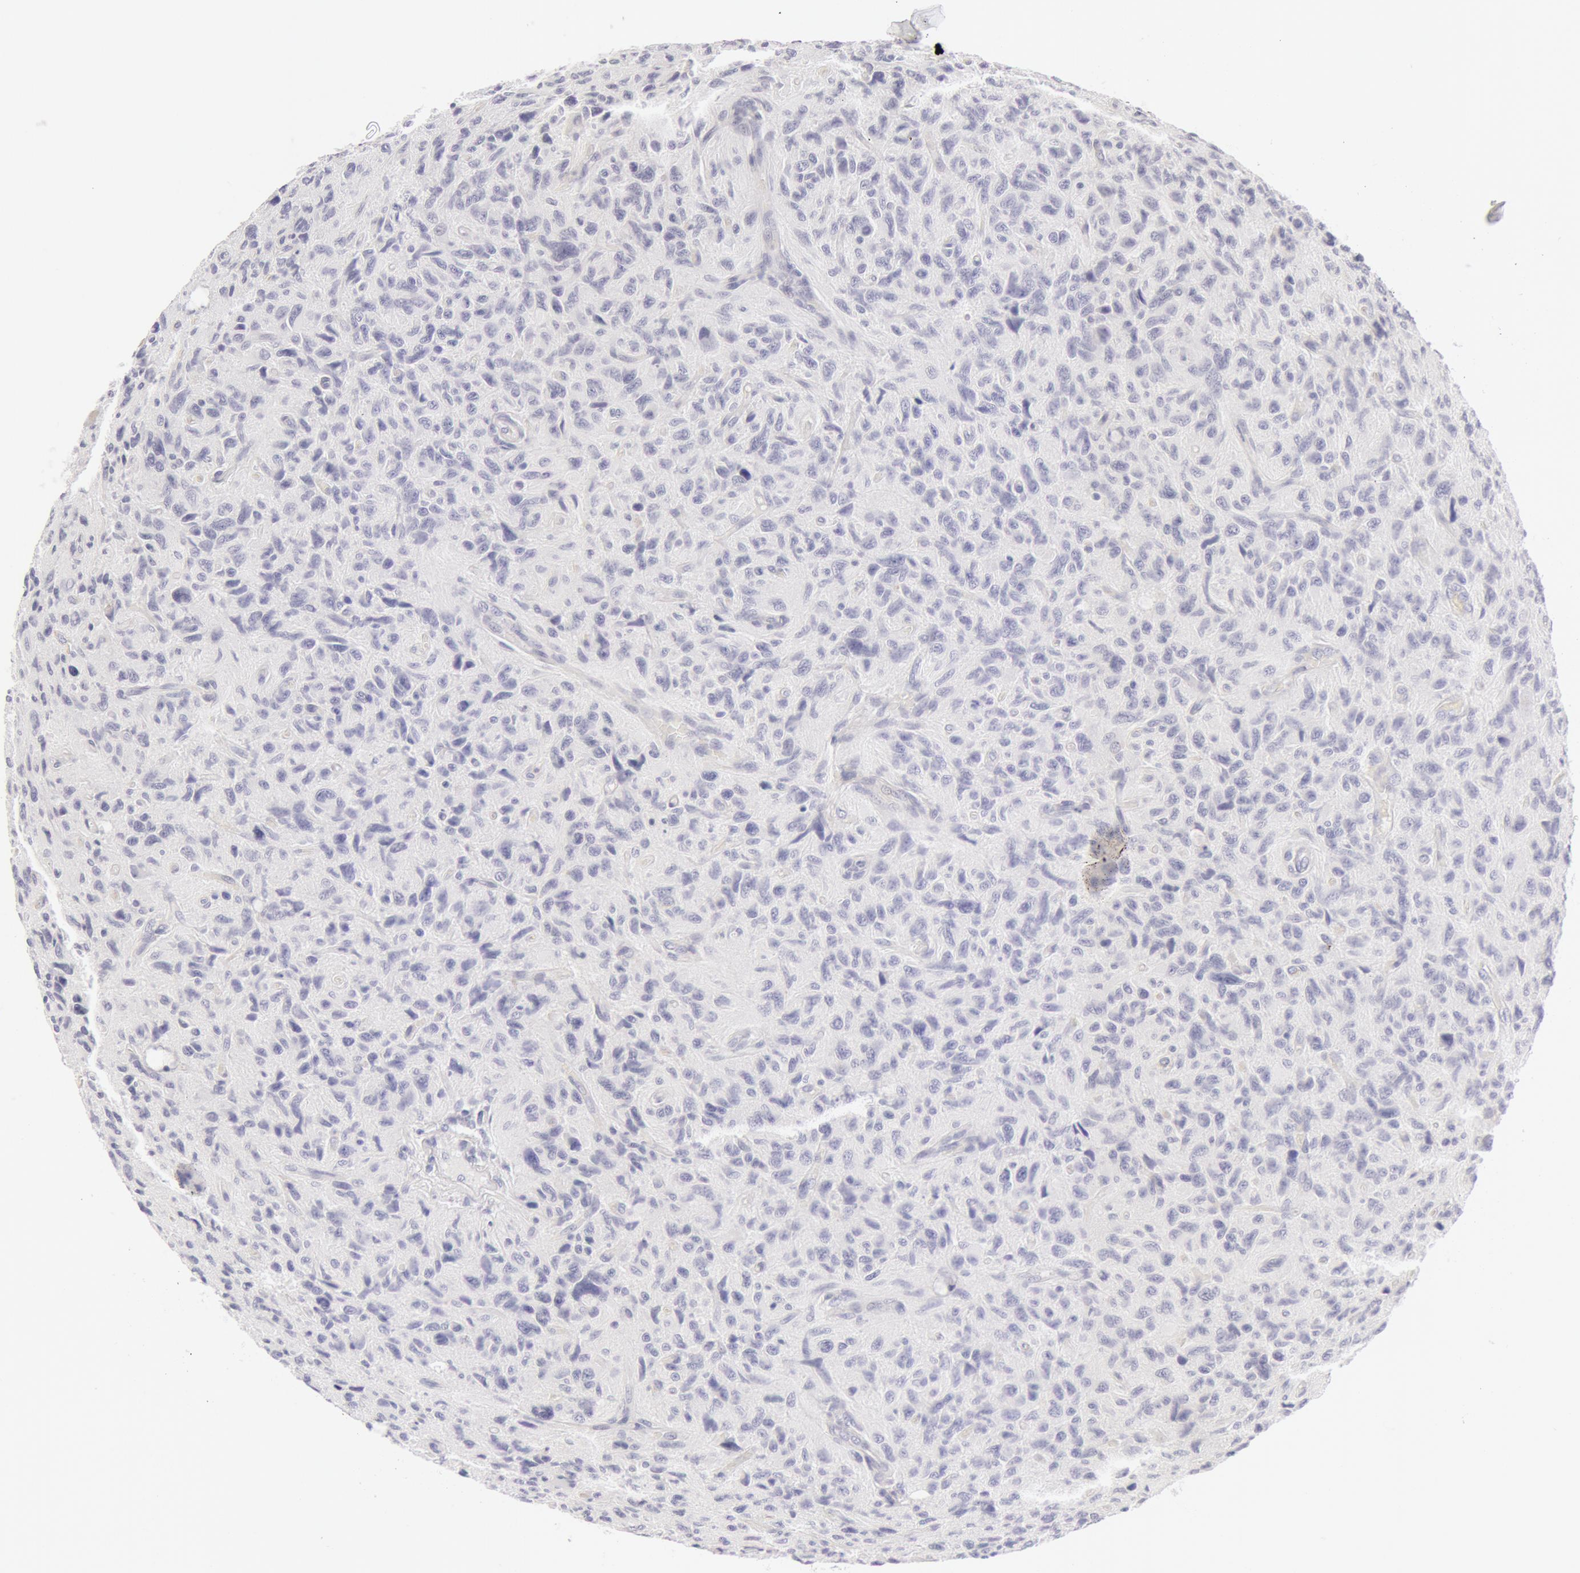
{"staining": {"intensity": "negative", "quantity": "none", "location": "none"}, "tissue": "glioma", "cell_type": "Tumor cells", "image_type": "cancer", "snomed": [{"axis": "morphology", "description": "Glioma, malignant, High grade"}, {"axis": "topography", "description": "Brain"}], "caption": "Tumor cells show no significant expression in high-grade glioma (malignant). Brightfield microscopy of immunohistochemistry stained with DAB (3,3'-diaminobenzidine) (brown) and hematoxylin (blue), captured at high magnification.", "gene": "KRT8", "patient": {"sex": "female", "age": 60}}